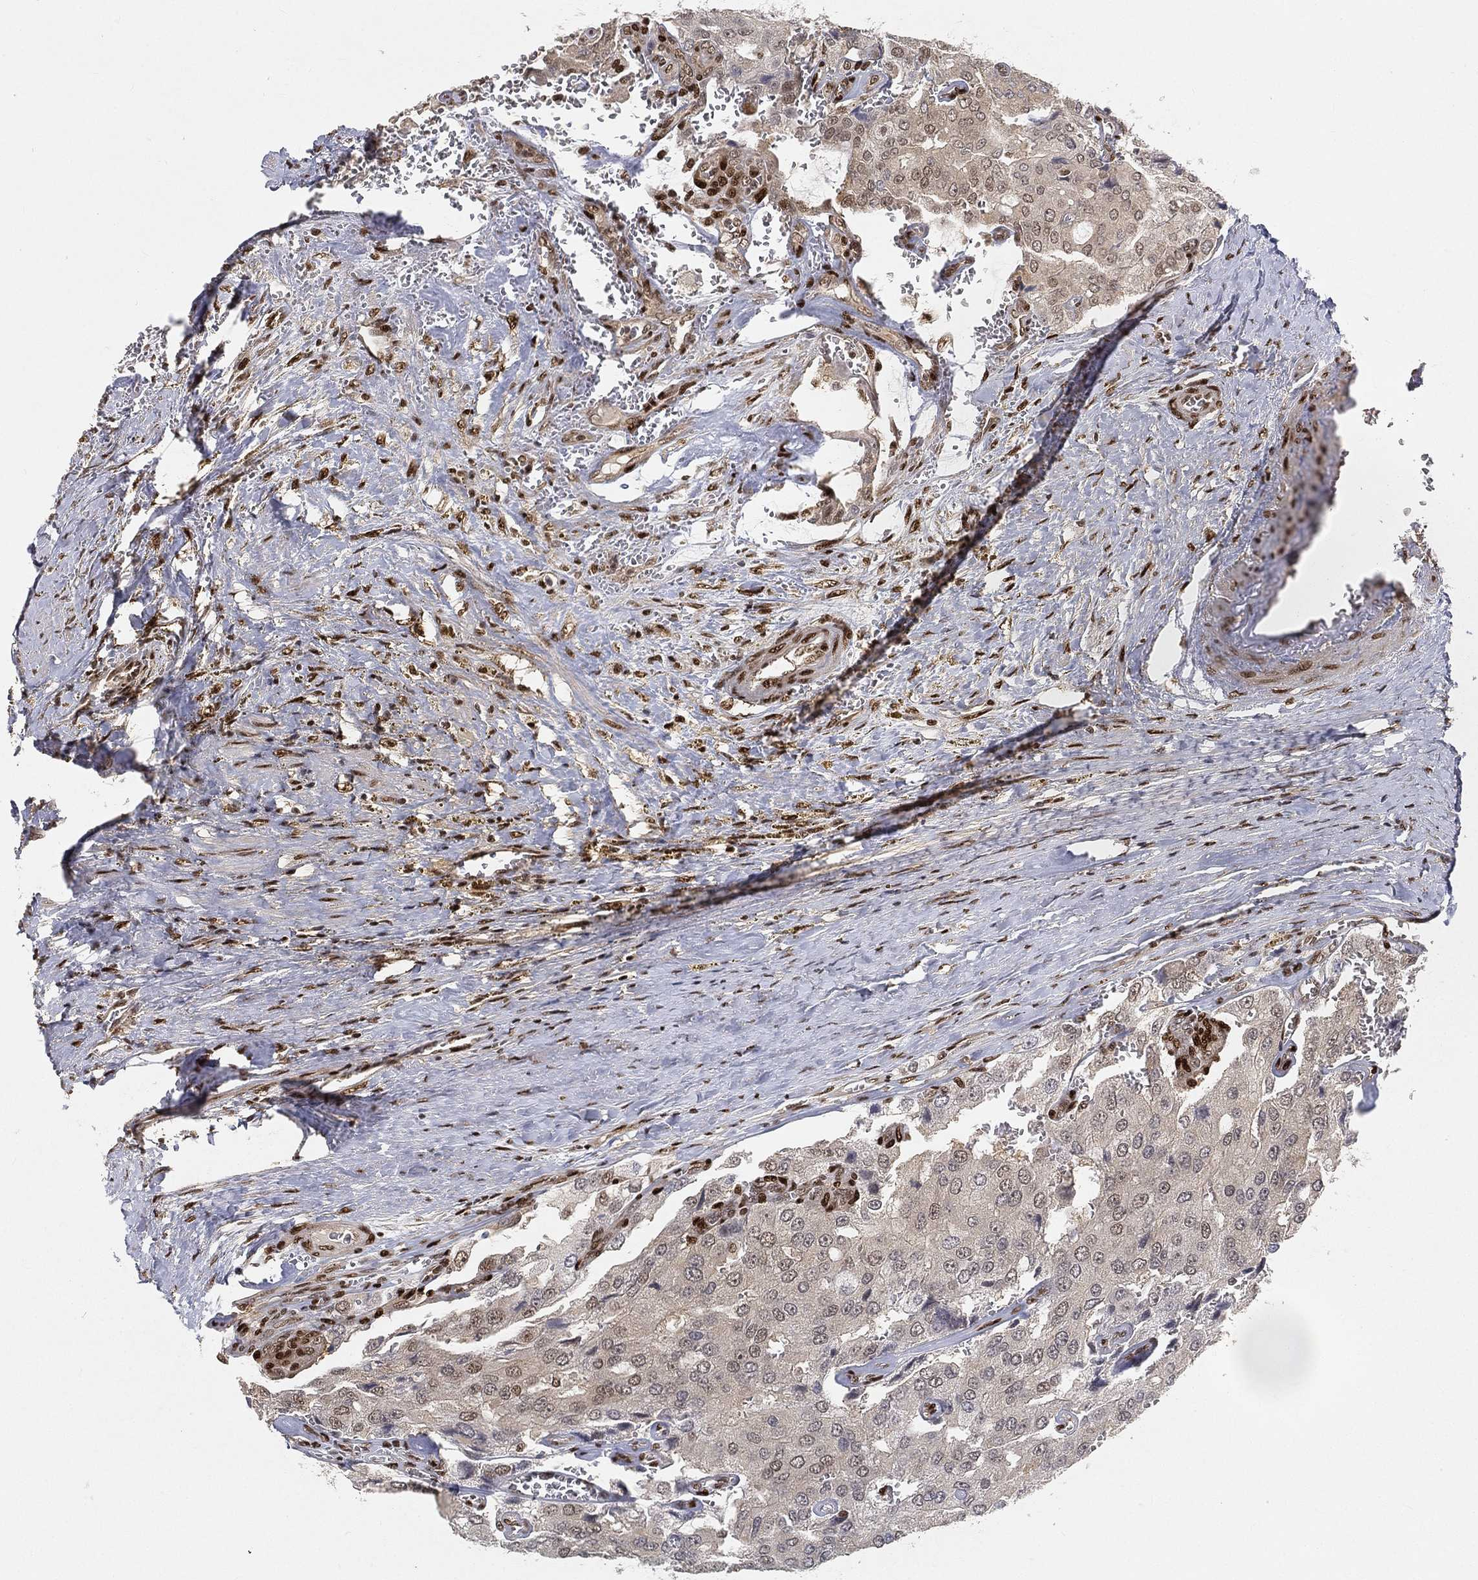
{"staining": {"intensity": "weak", "quantity": "<25%", "location": "nuclear"}, "tissue": "prostate cancer", "cell_type": "Tumor cells", "image_type": "cancer", "snomed": [{"axis": "morphology", "description": "Adenocarcinoma, NOS"}, {"axis": "topography", "description": "Prostate and seminal vesicle, NOS"}, {"axis": "topography", "description": "Prostate"}], "caption": "The histopathology image shows no staining of tumor cells in adenocarcinoma (prostate). (Stains: DAB (3,3'-diaminobenzidine) immunohistochemistry (IHC) with hematoxylin counter stain, Microscopy: brightfield microscopy at high magnification).", "gene": "CRTC3", "patient": {"sex": "male", "age": 67}}